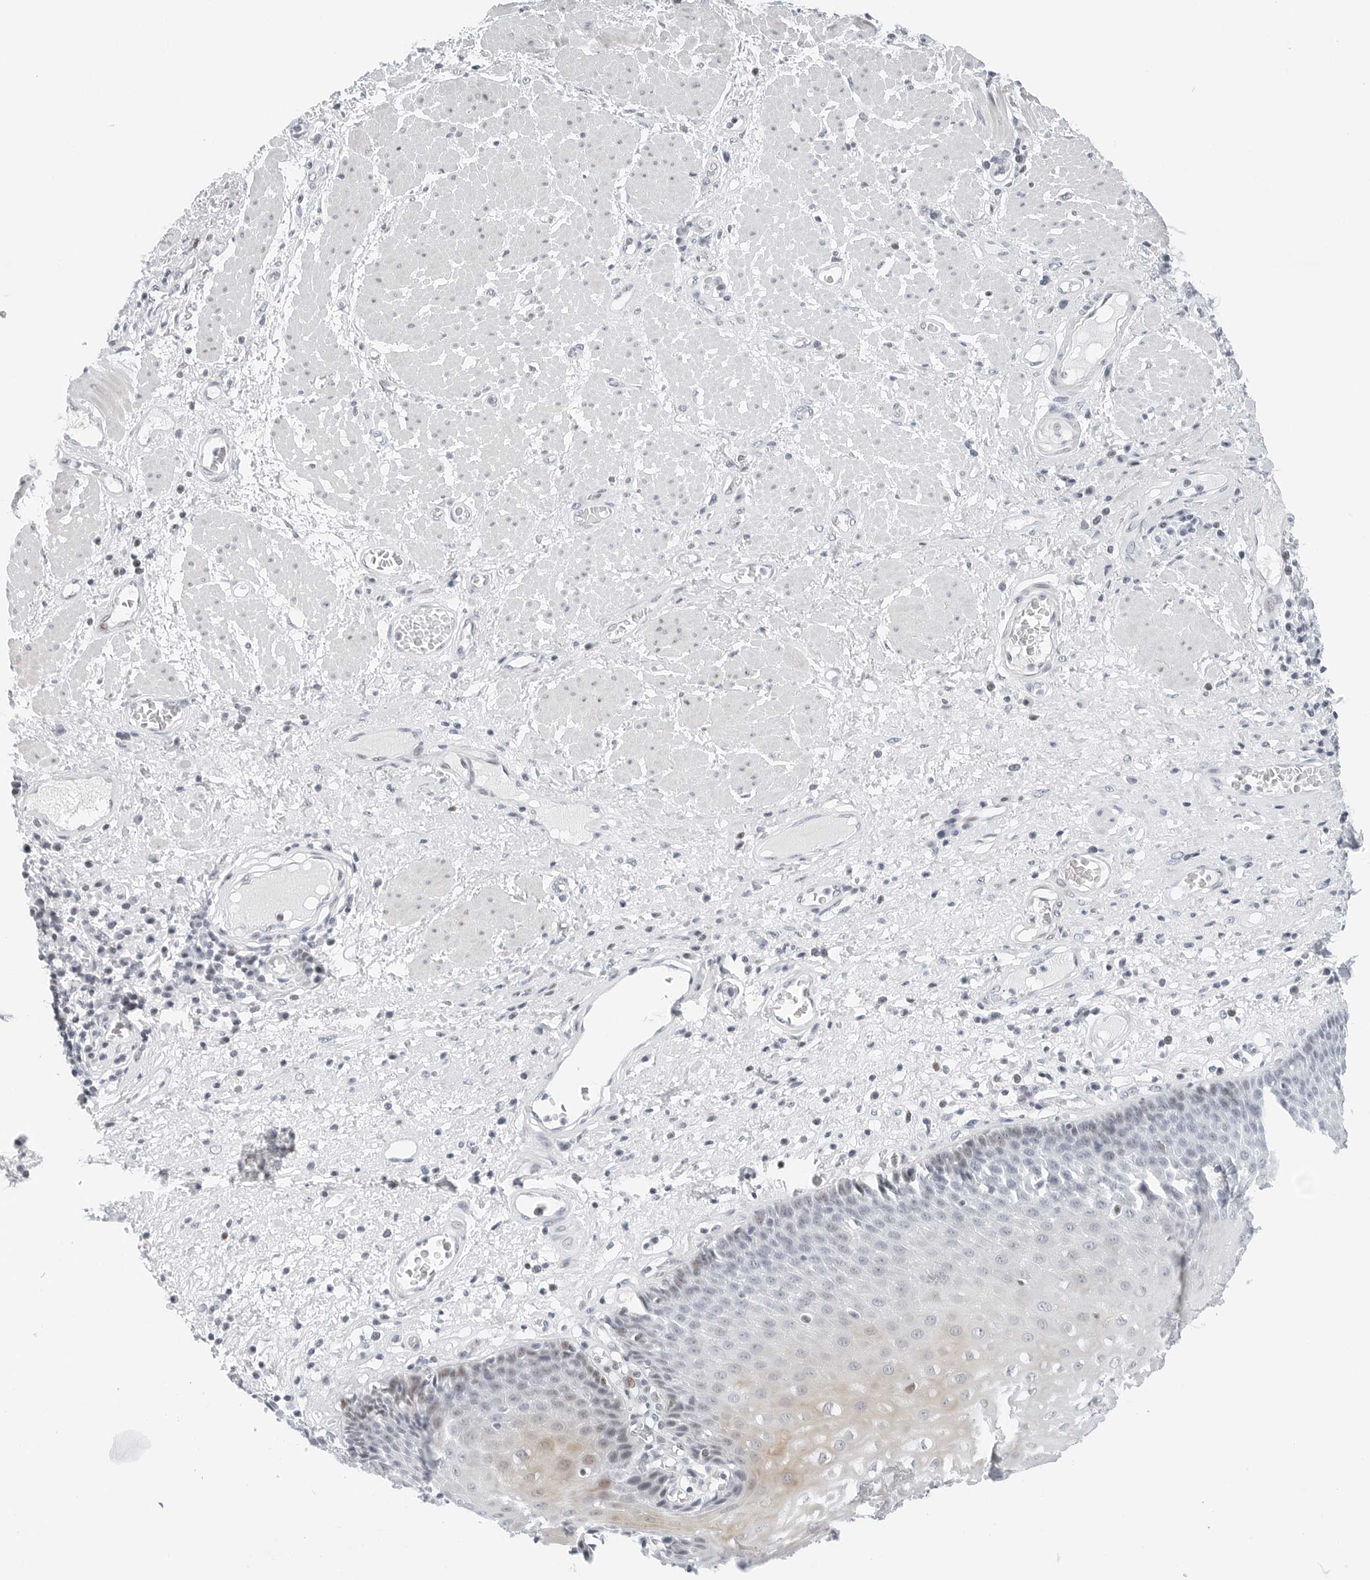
{"staining": {"intensity": "weak", "quantity": "<25%", "location": "cytoplasmic/membranous"}, "tissue": "esophagus", "cell_type": "Squamous epithelial cells", "image_type": "normal", "snomed": [{"axis": "morphology", "description": "Normal tissue, NOS"}, {"axis": "morphology", "description": "Adenocarcinoma, NOS"}, {"axis": "topography", "description": "Esophagus"}], "caption": "A high-resolution histopathology image shows immunohistochemistry (IHC) staining of unremarkable esophagus, which shows no significant expression in squamous epithelial cells.", "gene": "NTMT2", "patient": {"sex": "male", "age": 62}}